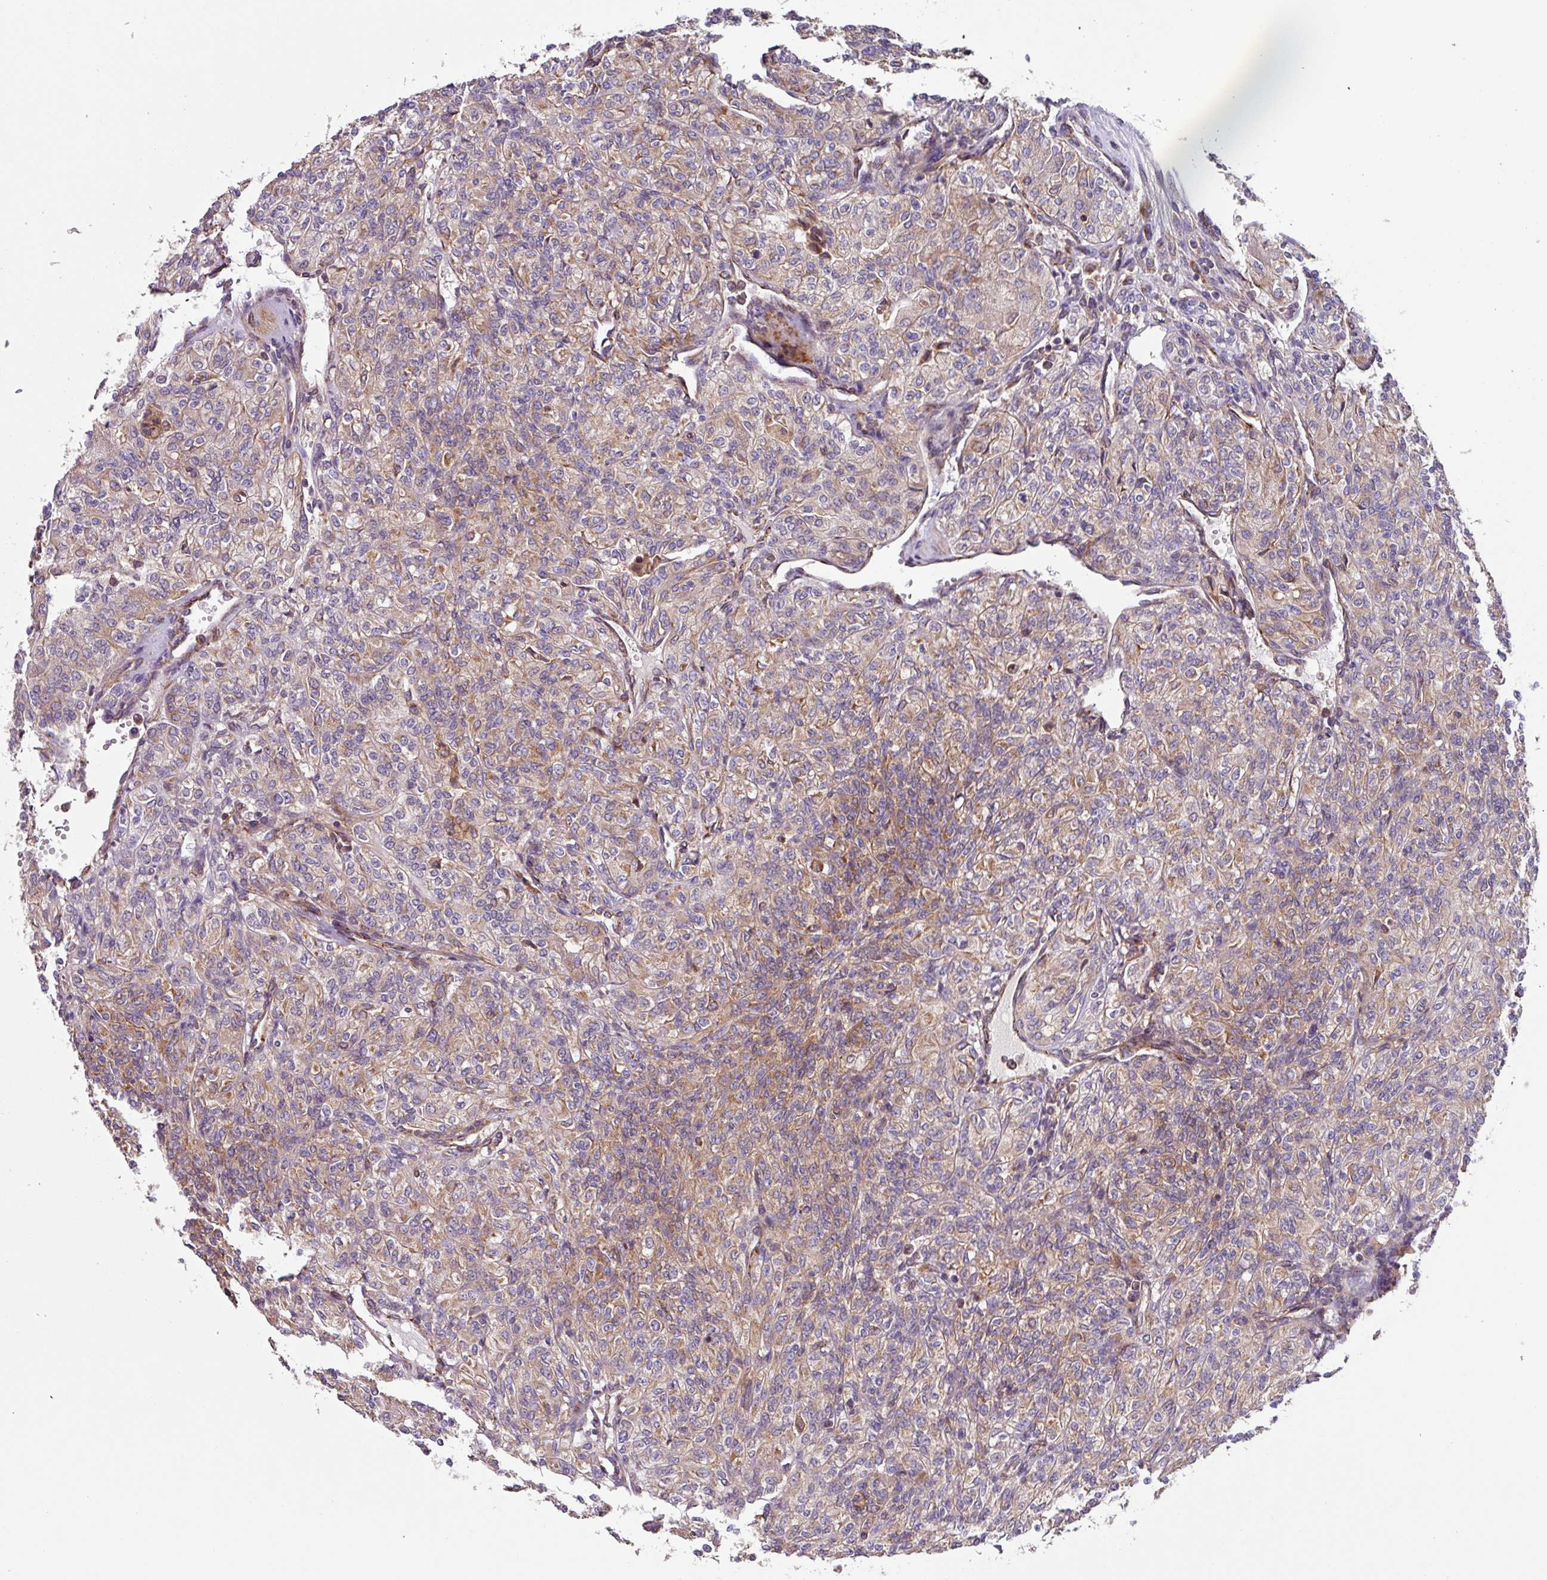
{"staining": {"intensity": "moderate", "quantity": "25%-75%", "location": "cytoplasmic/membranous"}, "tissue": "renal cancer", "cell_type": "Tumor cells", "image_type": "cancer", "snomed": [{"axis": "morphology", "description": "Adenocarcinoma, NOS"}, {"axis": "topography", "description": "Kidney"}], "caption": "There is medium levels of moderate cytoplasmic/membranous staining in tumor cells of renal cancer, as demonstrated by immunohistochemical staining (brown color).", "gene": "PLEKHD1", "patient": {"sex": "male", "age": 77}}